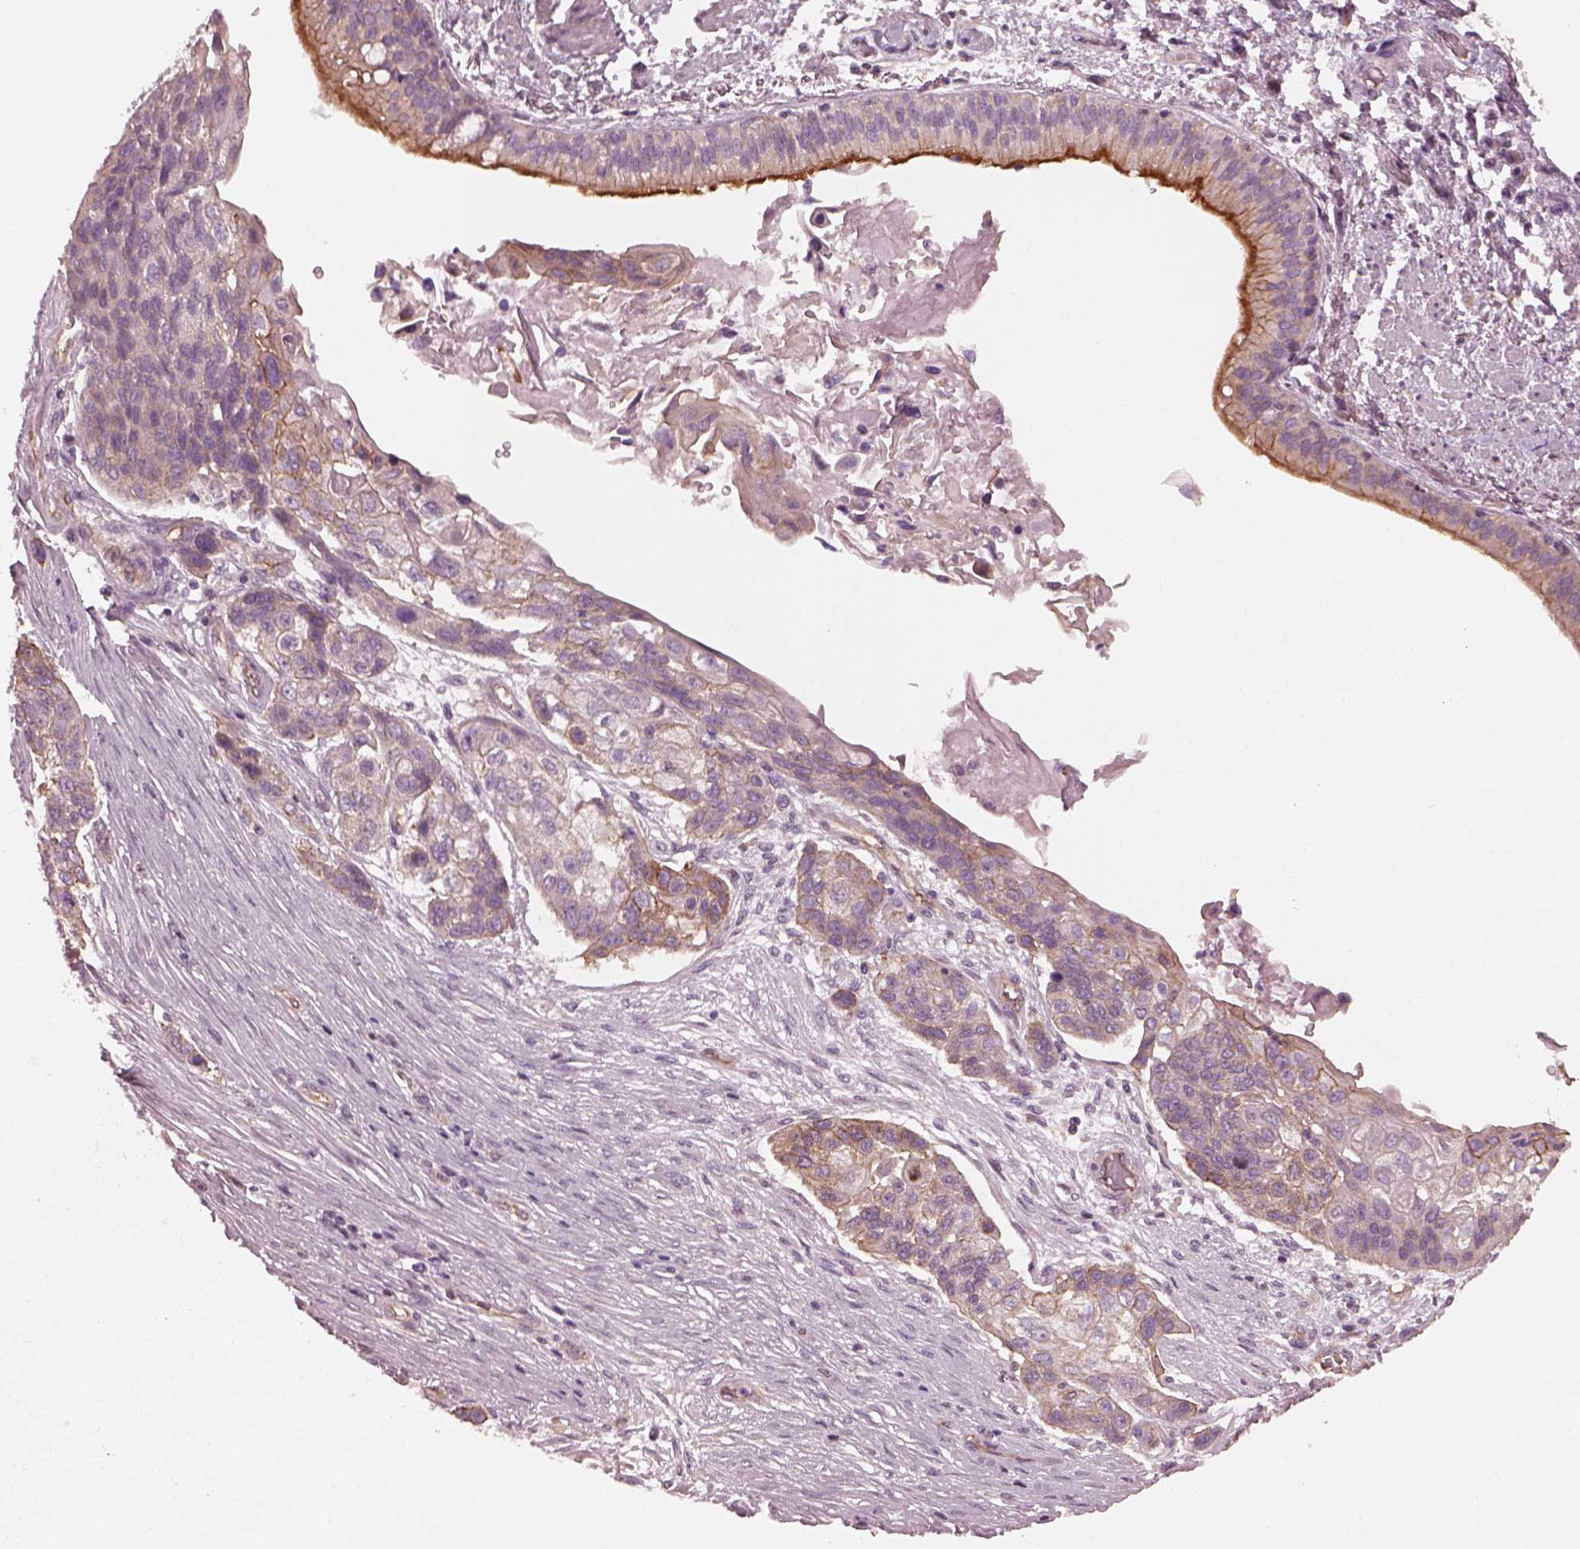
{"staining": {"intensity": "moderate", "quantity": "25%-75%", "location": "cytoplasmic/membranous"}, "tissue": "lung cancer", "cell_type": "Tumor cells", "image_type": "cancer", "snomed": [{"axis": "morphology", "description": "Squamous cell carcinoma, NOS"}, {"axis": "topography", "description": "Lung"}], "caption": "The immunohistochemical stain labels moderate cytoplasmic/membranous positivity in tumor cells of lung cancer tissue.", "gene": "ODAD1", "patient": {"sex": "male", "age": 69}}